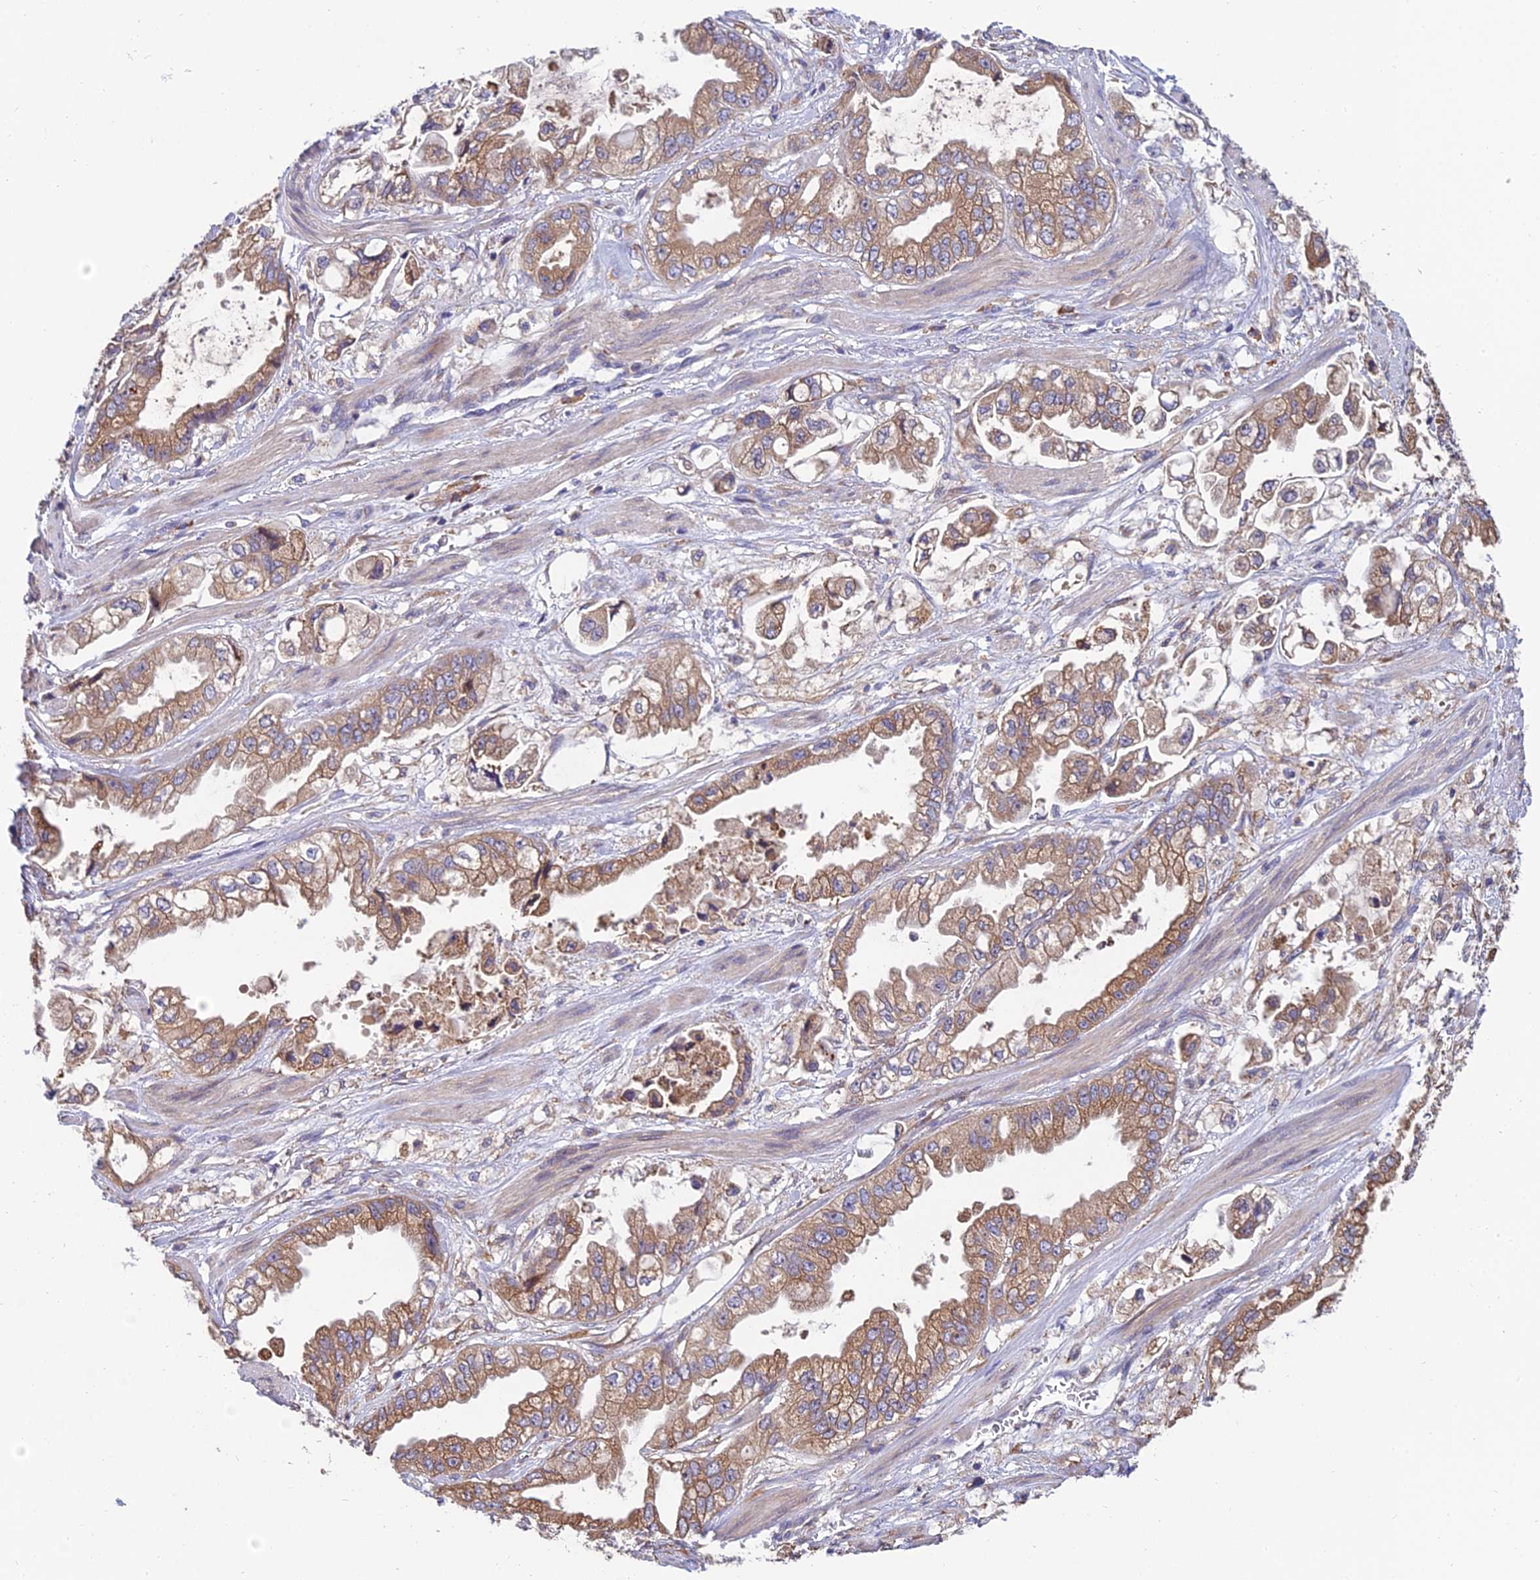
{"staining": {"intensity": "moderate", "quantity": ">75%", "location": "cytoplasmic/membranous"}, "tissue": "stomach cancer", "cell_type": "Tumor cells", "image_type": "cancer", "snomed": [{"axis": "morphology", "description": "Adenocarcinoma, NOS"}, {"axis": "topography", "description": "Stomach"}], "caption": "Immunohistochemical staining of stomach cancer (adenocarcinoma) shows medium levels of moderate cytoplasmic/membranous protein expression in about >75% of tumor cells.", "gene": "UMAD1", "patient": {"sex": "male", "age": 62}}